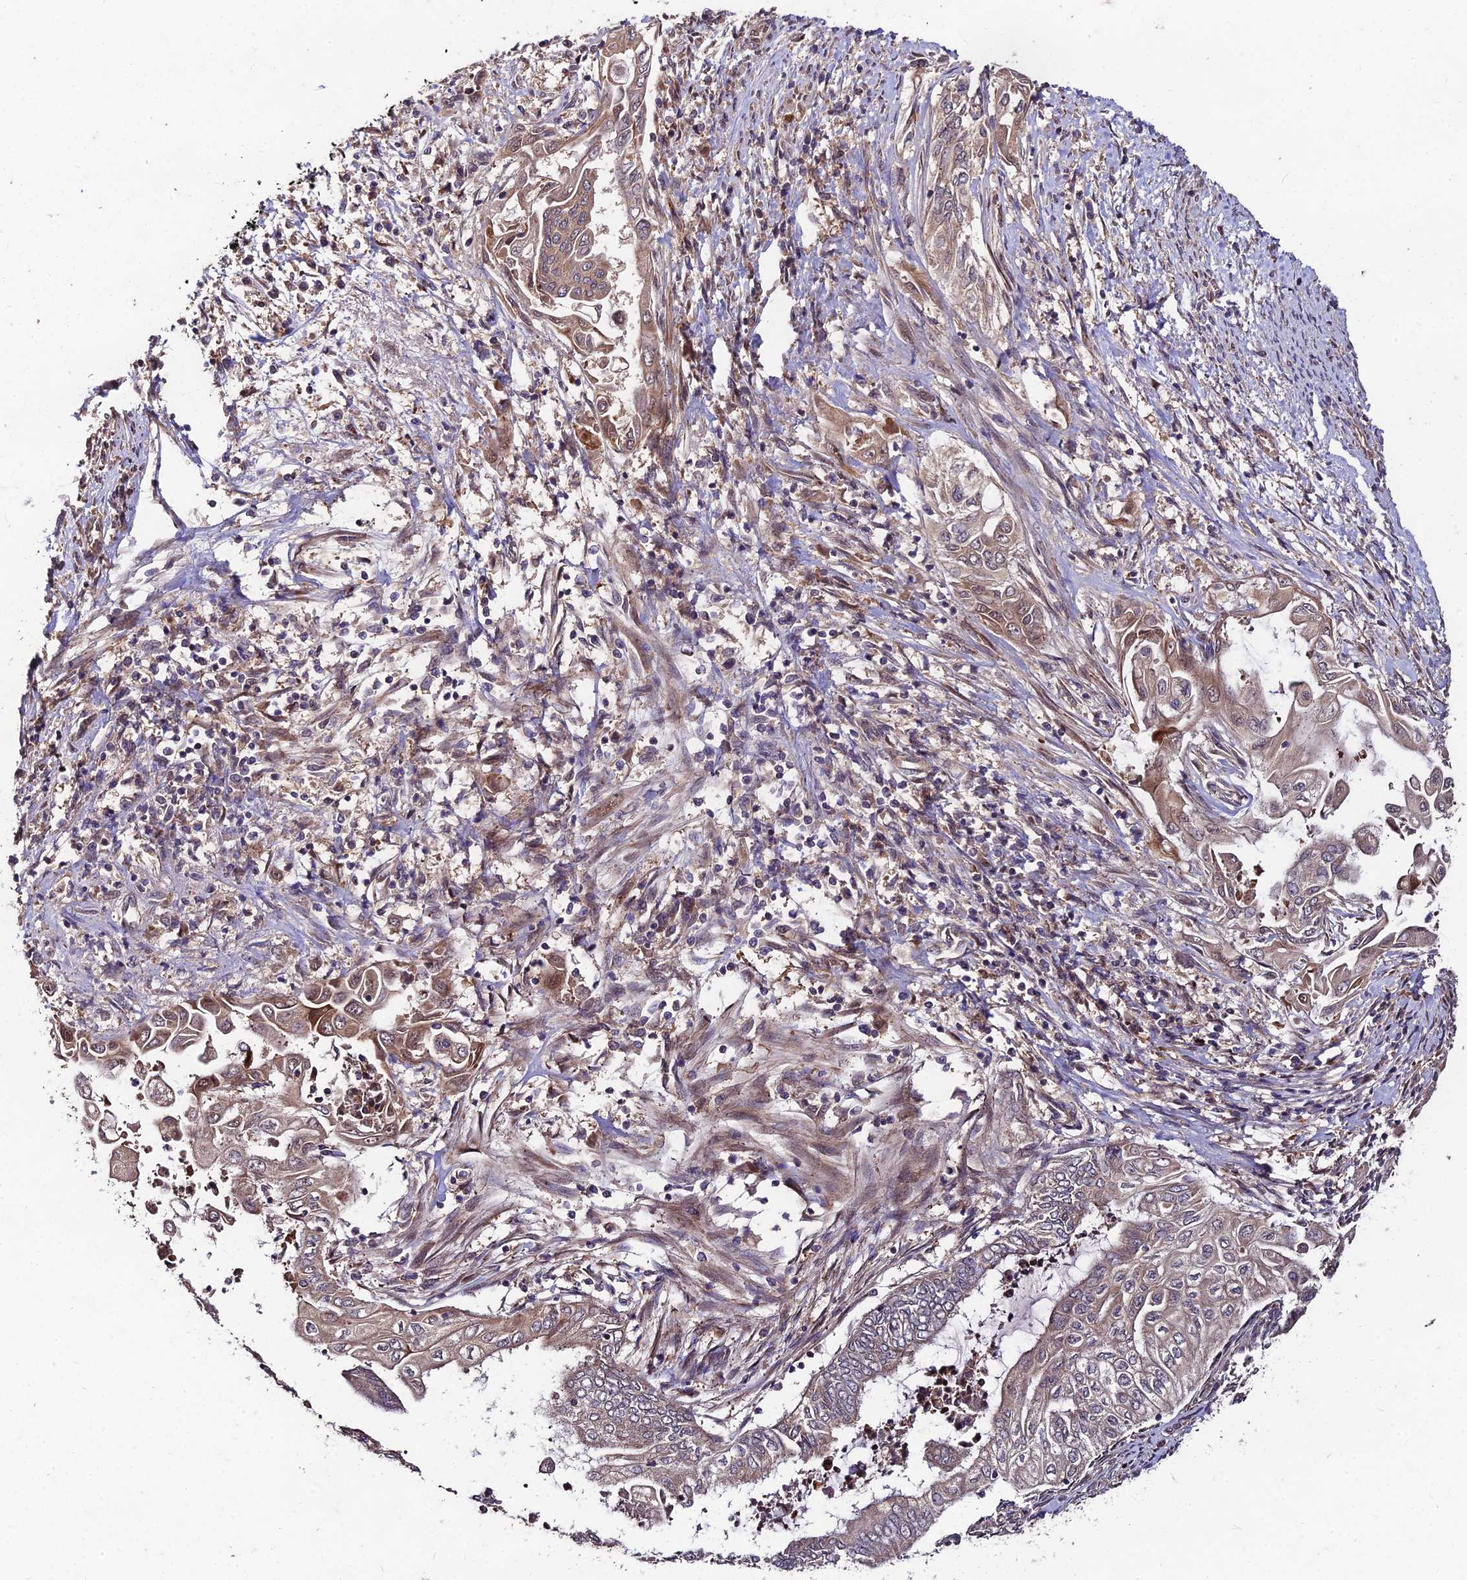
{"staining": {"intensity": "moderate", "quantity": "<25%", "location": "cytoplasmic/membranous"}, "tissue": "endometrial cancer", "cell_type": "Tumor cells", "image_type": "cancer", "snomed": [{"axis": "morphology", "description": "Adenocarcinoma, NOS"}, {"axis": "topography", "description": "Uterus"}, {"axis": "topography", "description": "Endometrium"}], "caption": "Immunohistochemistry histopathology image of human endometrial adenocarcinoma stained for a protein (brown), which demonstrates low levels of moderate cytoplasmic/membranous expression in about <25% of tumor cells.", "gene": "MKKS", "patient": {"sex": "female", "age": 70}}